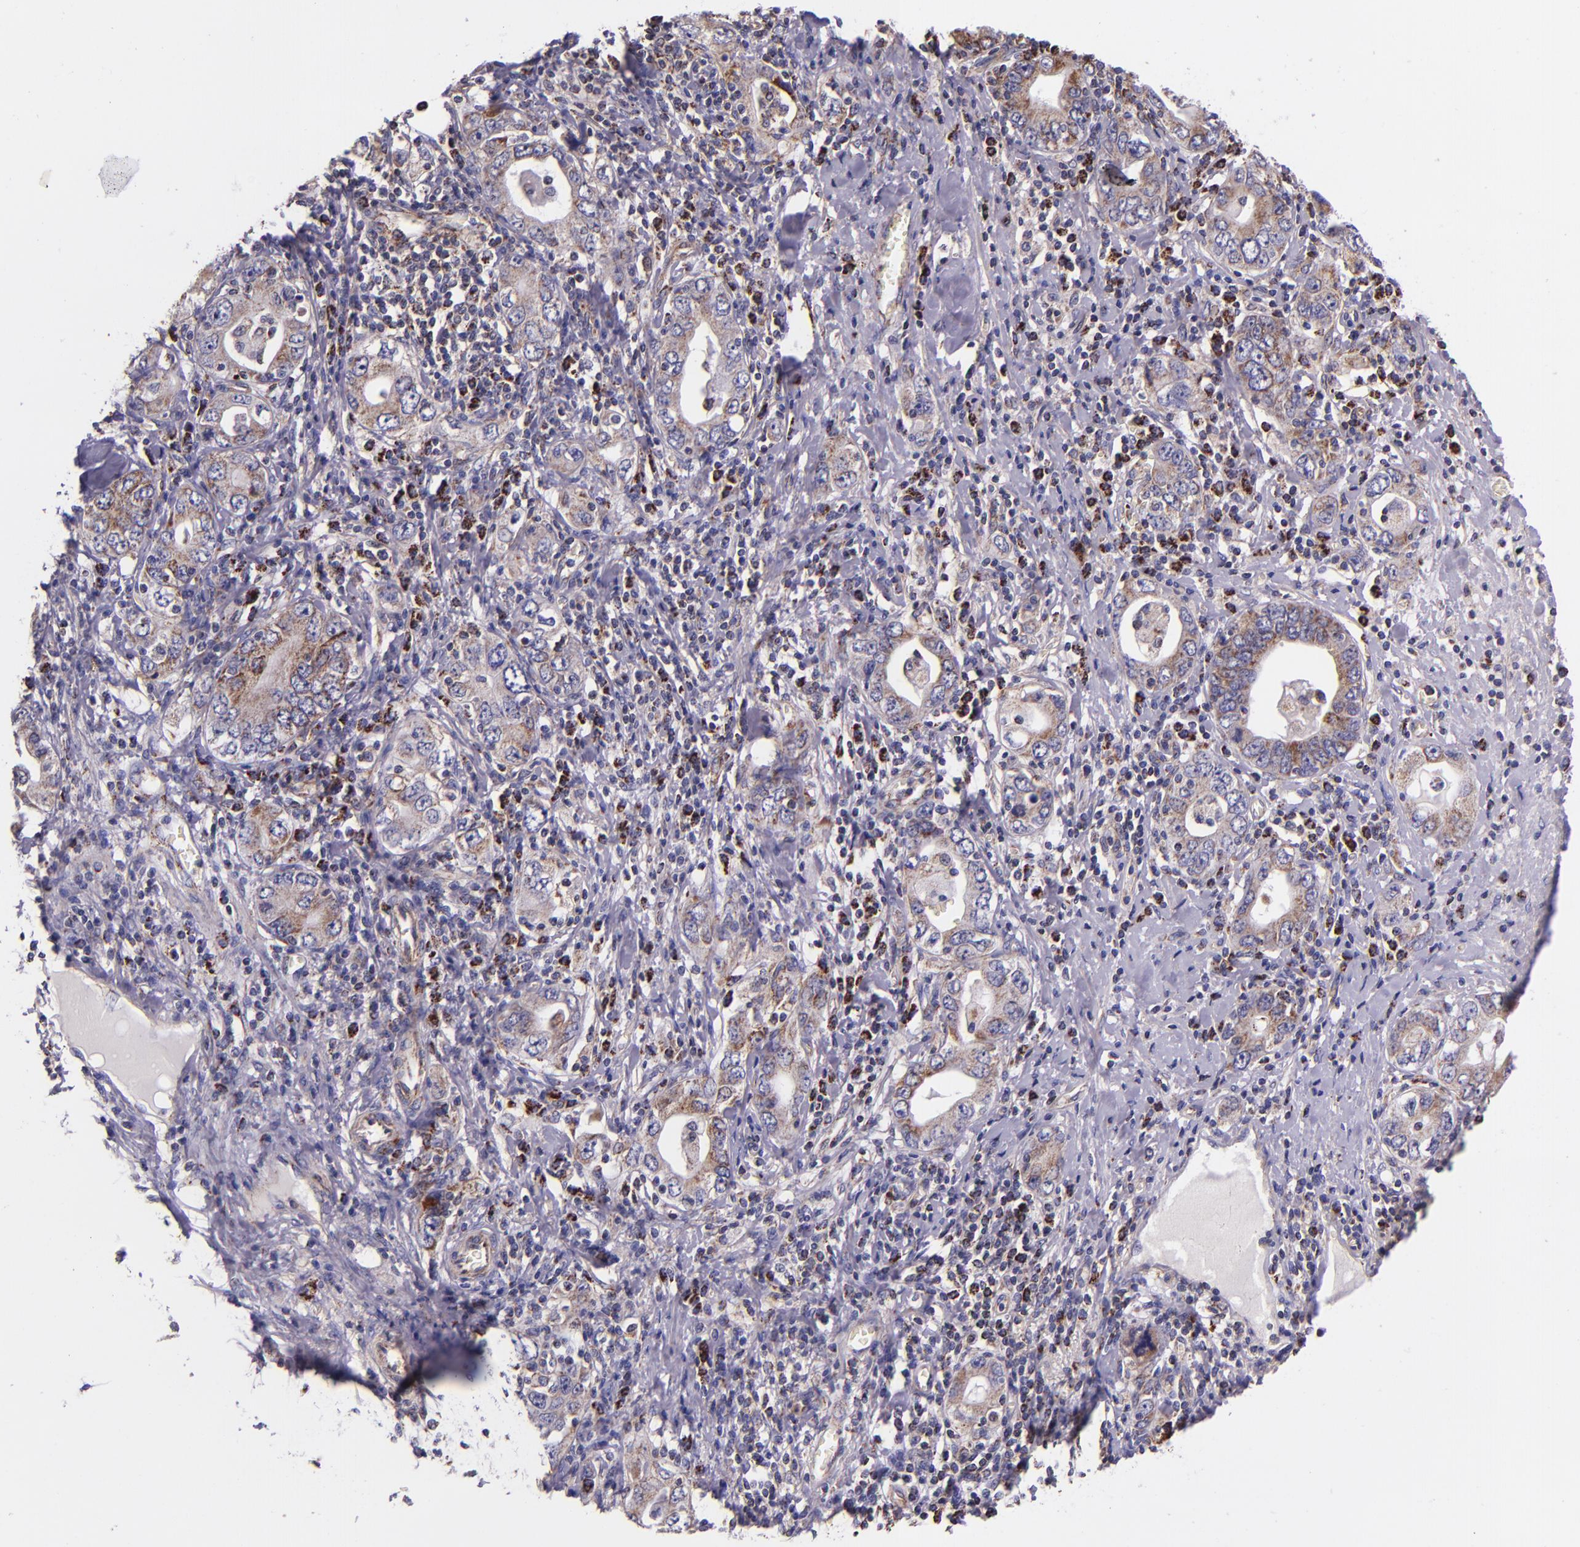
{"staining": {"intensity": "weak", "quantity": "<25%", "location": "cytoplasmic/membranous"}, "tissue": "stomach cancer", "cell_type": "Tumor cells", "image_type": "cancer", "snomed": [{"axis": "morphology", "description": "Adenocarcinoma, NOS"}, {"axis": "topography", "description": "Stomach, lower"}], "caption": "IHC of adenocarcinoma (stomach) demonstrates no staining in tumor cells.", "gene": "IDH3G", "patient": {"sex": "female", "age": 93}}